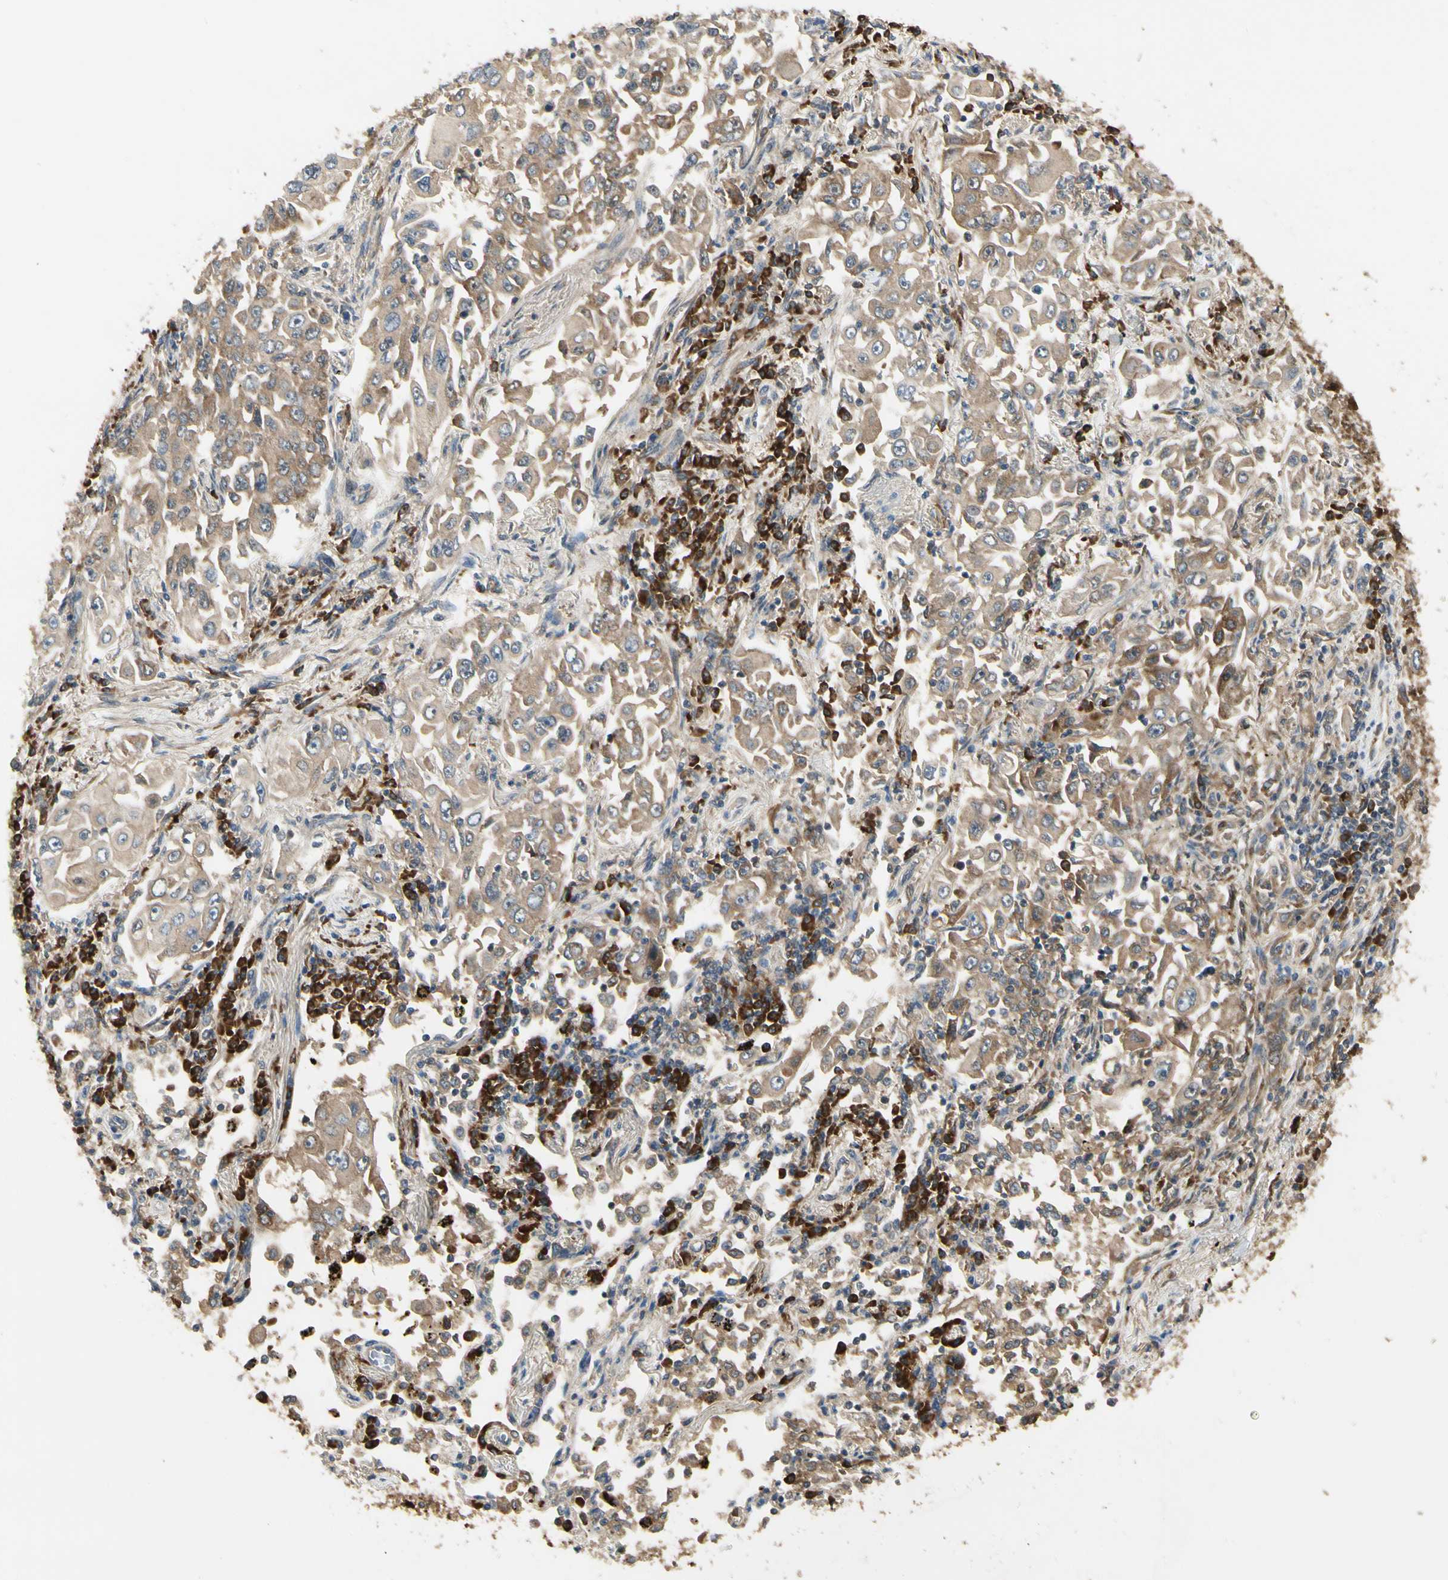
{"staining": {"intensity": "moderate", "quantity": ">75%", "location": "cytoplasmic/membranous"}, "tissue": "lung cancer", "cell_type": "Tumor cells", "image_type": "cancer", "snomed": [{"axis": "morphology", "description": "Adenocarcinoma, NOS"}, {"axis": "topography", "description": "Lung"}], "caption": "IHC staining of lung adenocarcinoma, which exhibits medium levels of moderate cytoplasmic/membranous expression in about >75% of tumor cells indicating moderate cytoplasmic/membranous protein staining. The staining was performed using DAB (brown) for protein detection and nuclei were counterstained in hematoxylin (blue).", "gene": "NME1-NME2", "patient": {"sex": "male", "age": 84}}